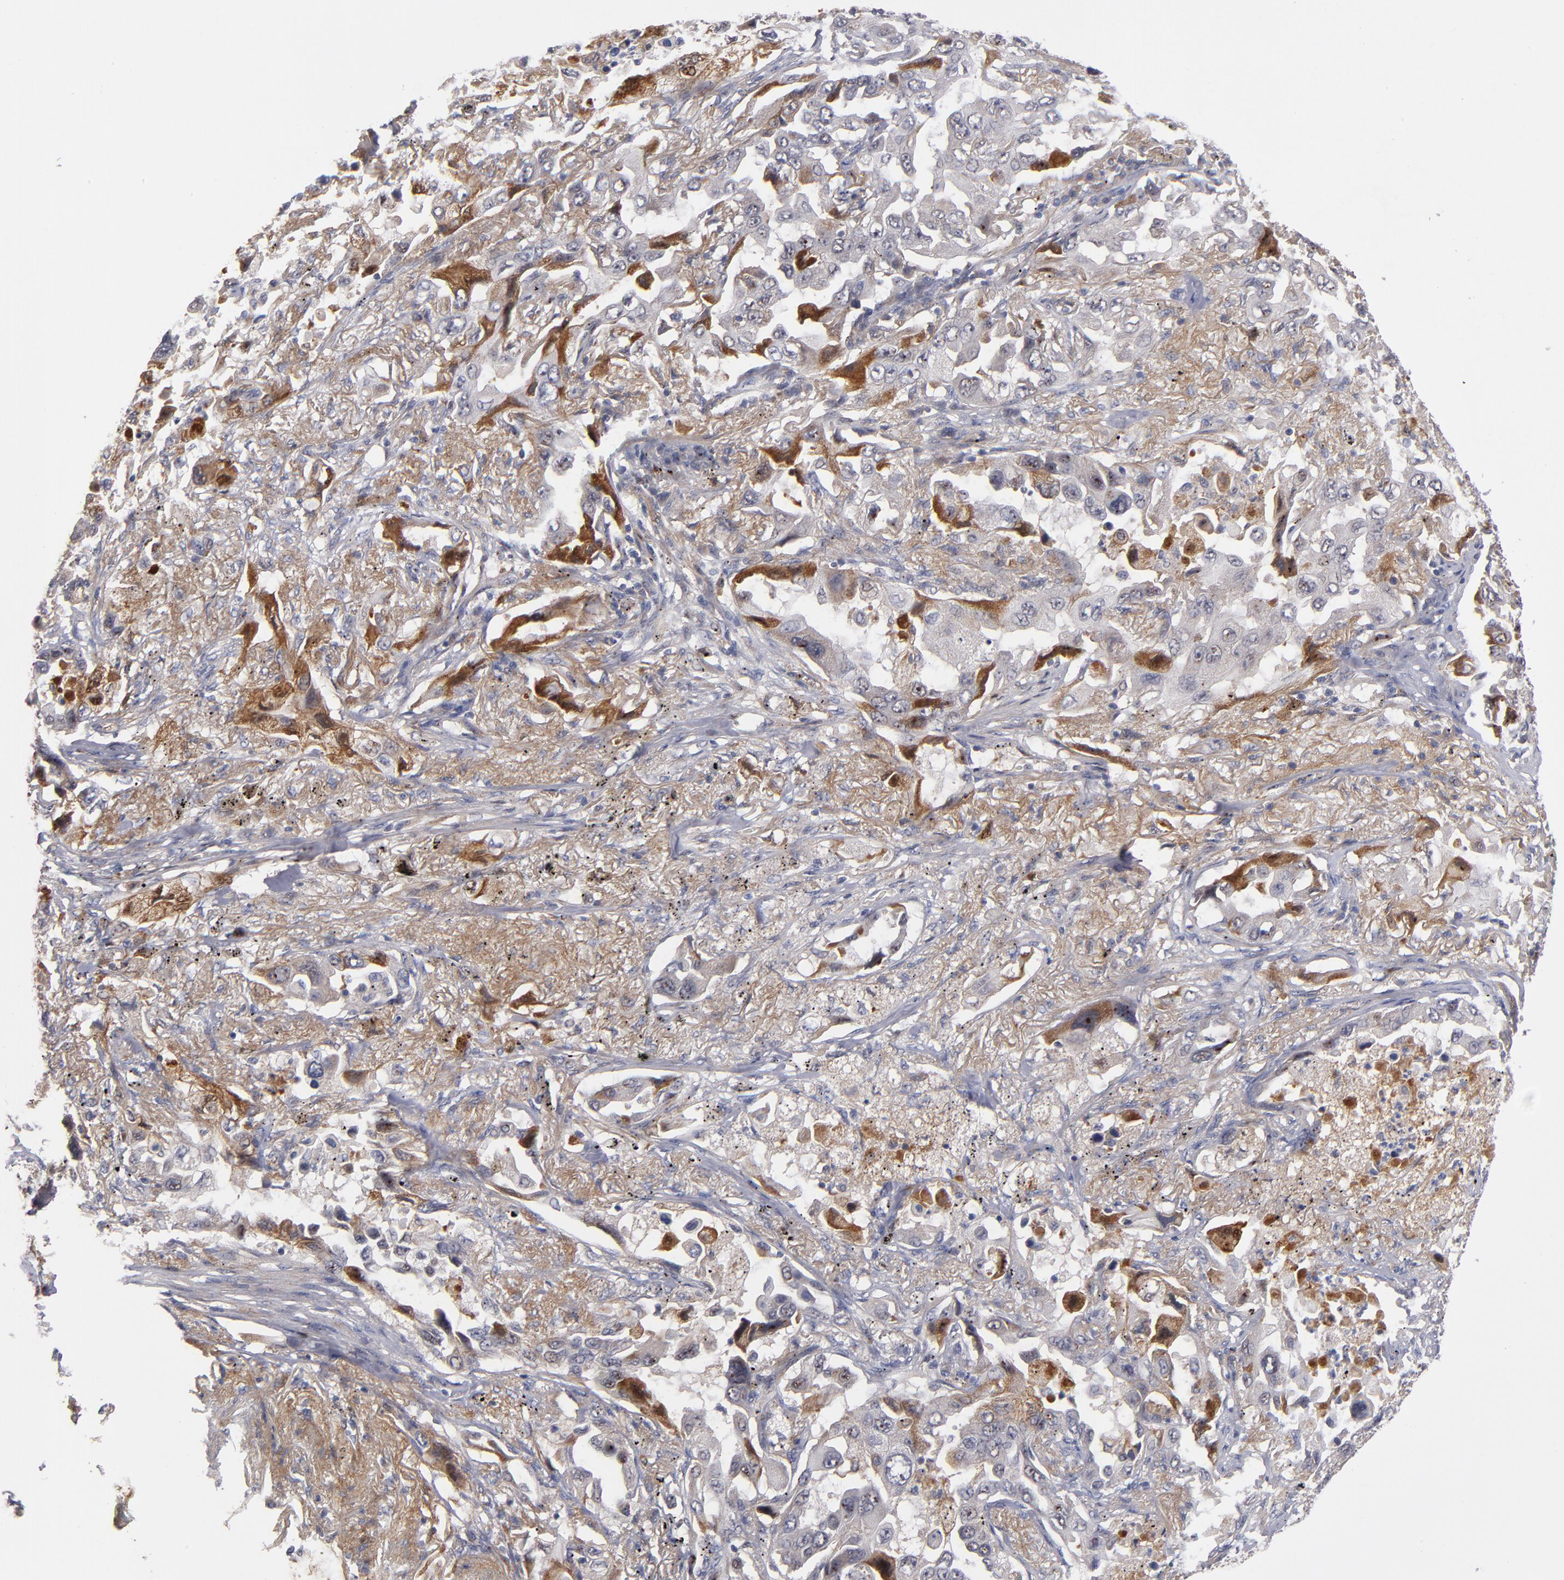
{"staining": {"intensity": "negative", "quantity": "none", "location": "none"}, "tissue": "lung cancer", "cell_type": "Tumor cells", "image_type": "cancer", "snomed": [{"axis": "morphology", "description": "Adenocarcinoma, NOS"}, {"axis": "topography", "description": "Lung"}], "caption": "Tumor cells show no significant protein expression in lung cancer (adenocarcinoma).", "gene": "EXD2", "patient": {"sex": "female", "age": 65}}